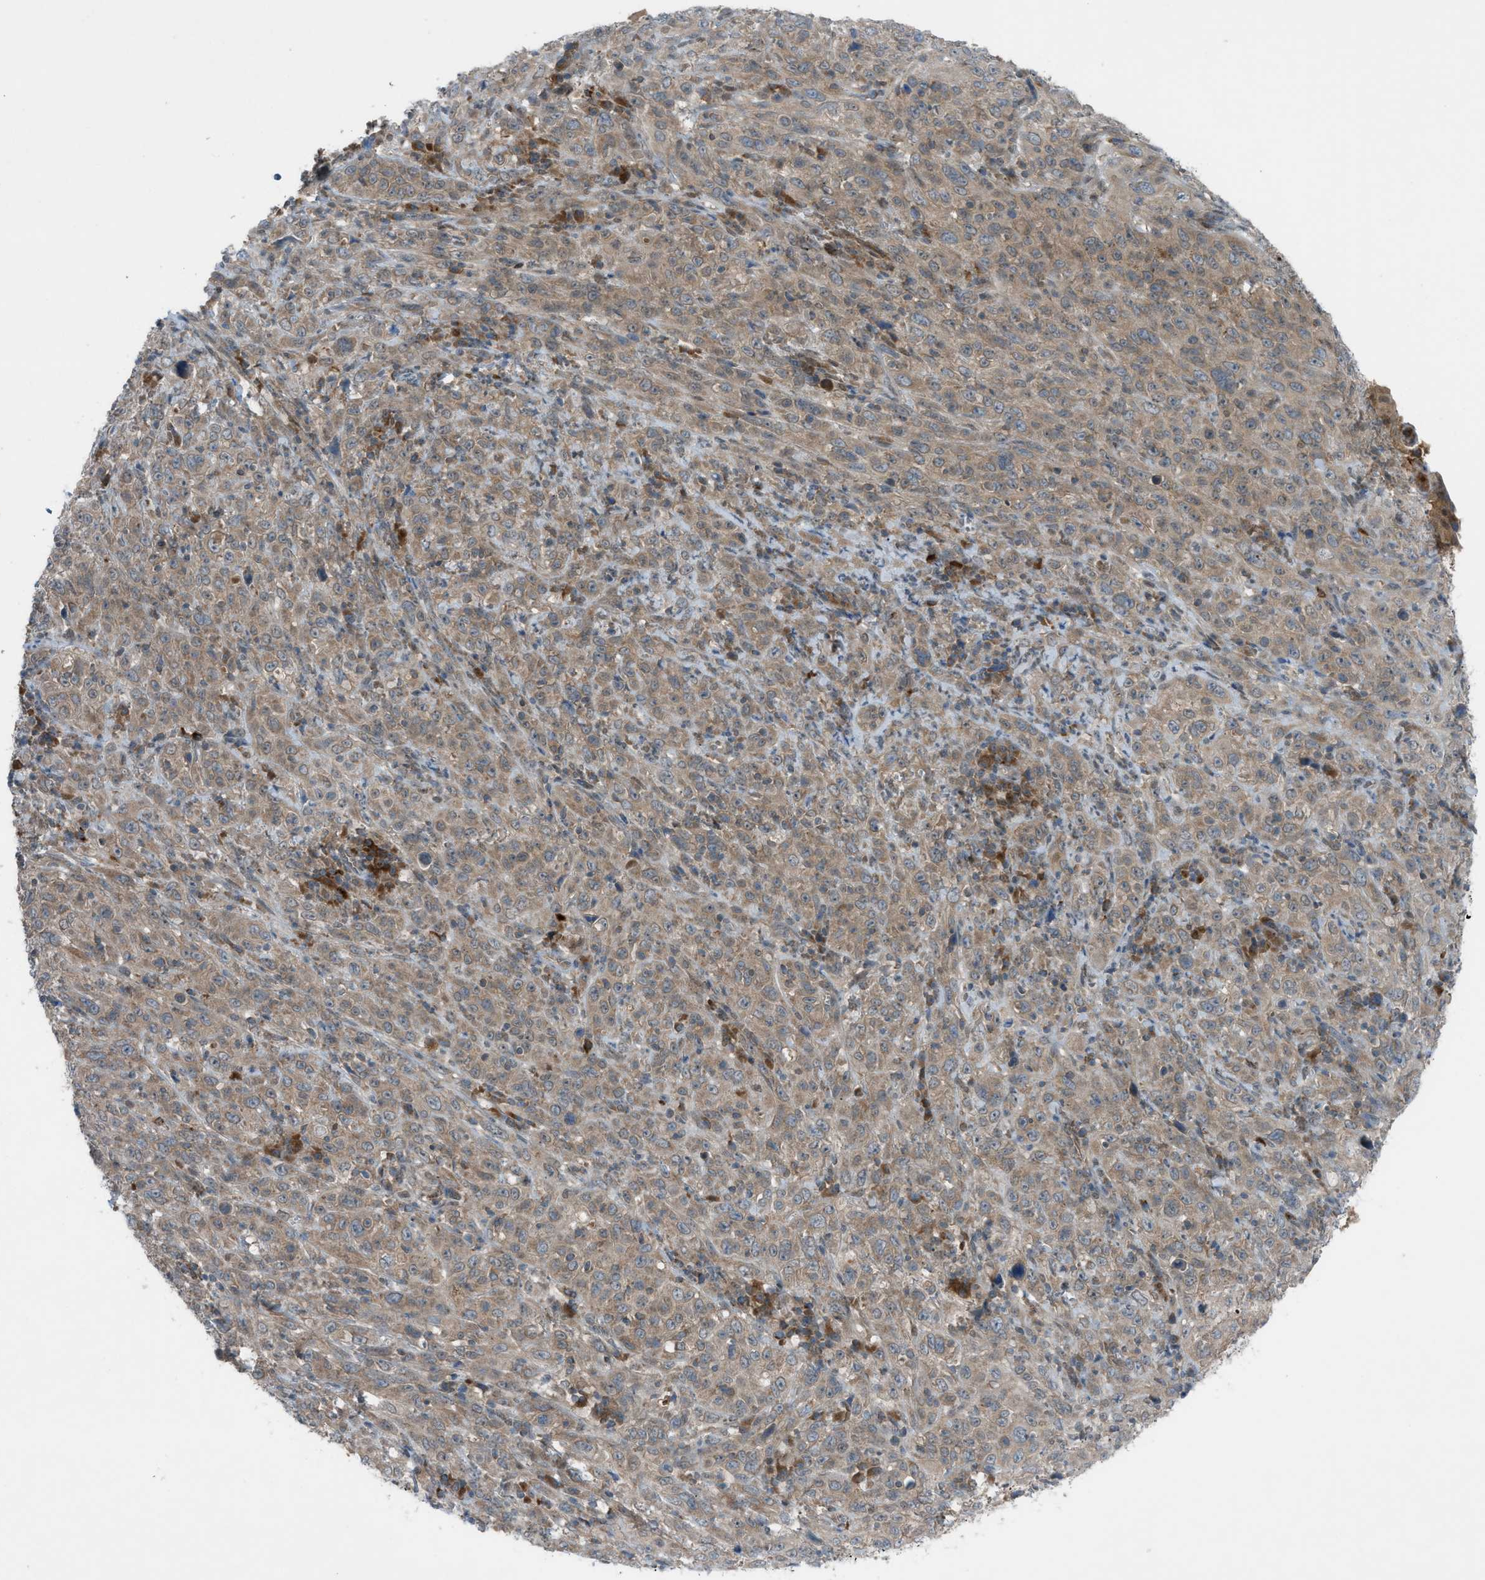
{"staining": {"intensity": "moderate", "quantity": ">75%", "location": "cytoplasmic/membranous"}, "tissue": "cervical cancer", "cell_type": "Tumor cells", "image_type": "cancer", "snomed": [{"axis": "morphology", "description": "Squamous cell carcinoma, NOS"}, {"axis": "topography", "description": "Cervix"}], "caption": "Protein expression analysis of cervical cancer exhibits moderate cytoplasmic/membranous staining in about >75% of tumor cells.", "gene": "DYRK1A", "patient": {"sex": "female", "age": 46}}